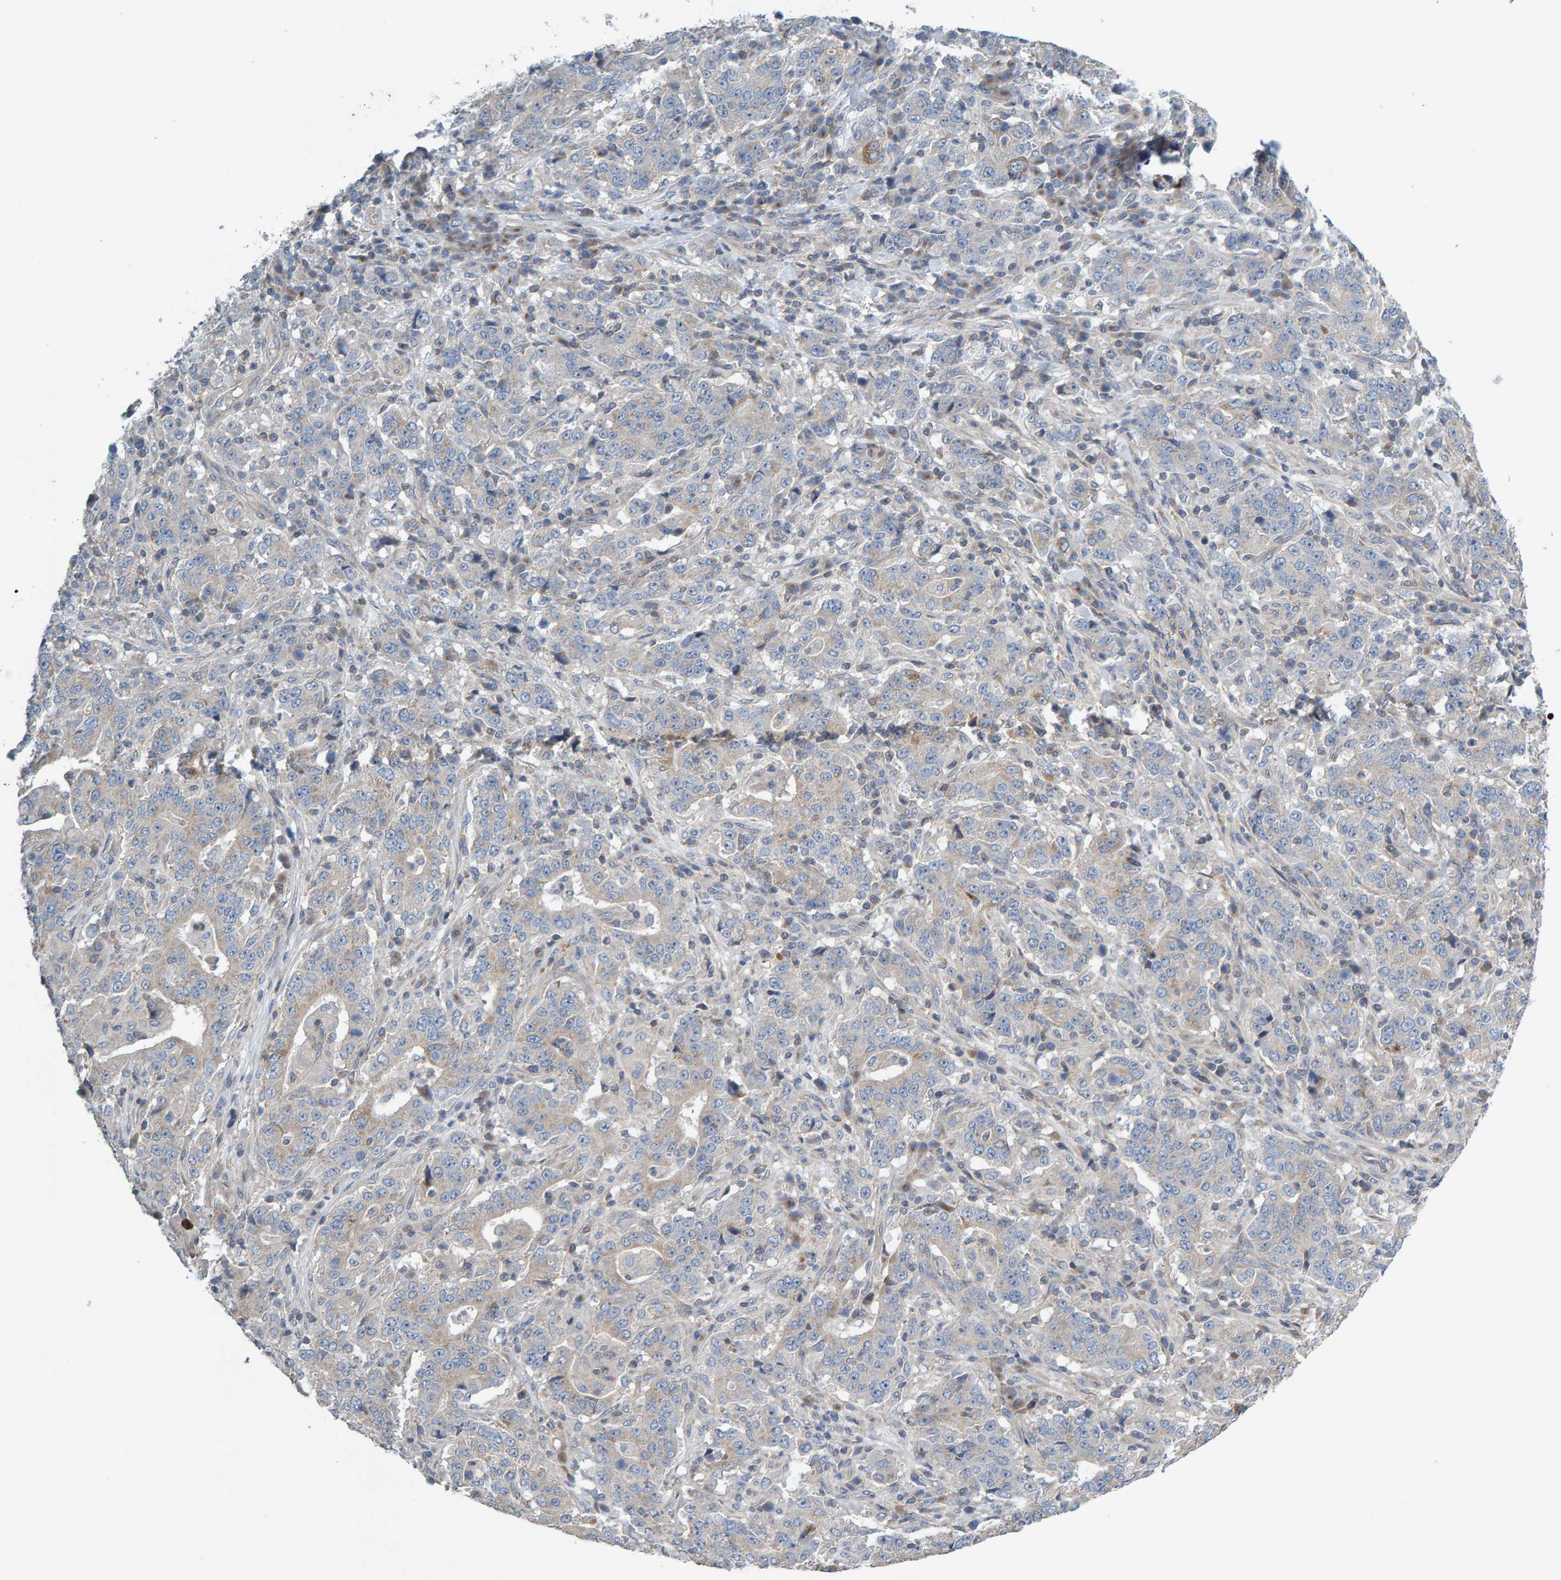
{"staining": {"intensity": "weak", "quantity": "<25%", "location": "cytoplasmic/membranous"}, "tissue": "stomach cancer", "cell_type": "Tumor cells", "image_type": "cancer", "snomed": [{"axis": "morphology", "description": "Normal tissue, NOS"}, {"axis": "morphology", "description": "Adenocarcinoma, NOS"}, {"axis": "topography", "description": "Stomach, upper"}, {"axis": "topography", "description": "Stomach"}], "caption": "Immunohistochemical staining of human stomach cancer (adenocarcinoma) demonstrates no significant staining in tumor cells.", "gene": "CCM2", "patient": {"sex": "male", "age": 59}}